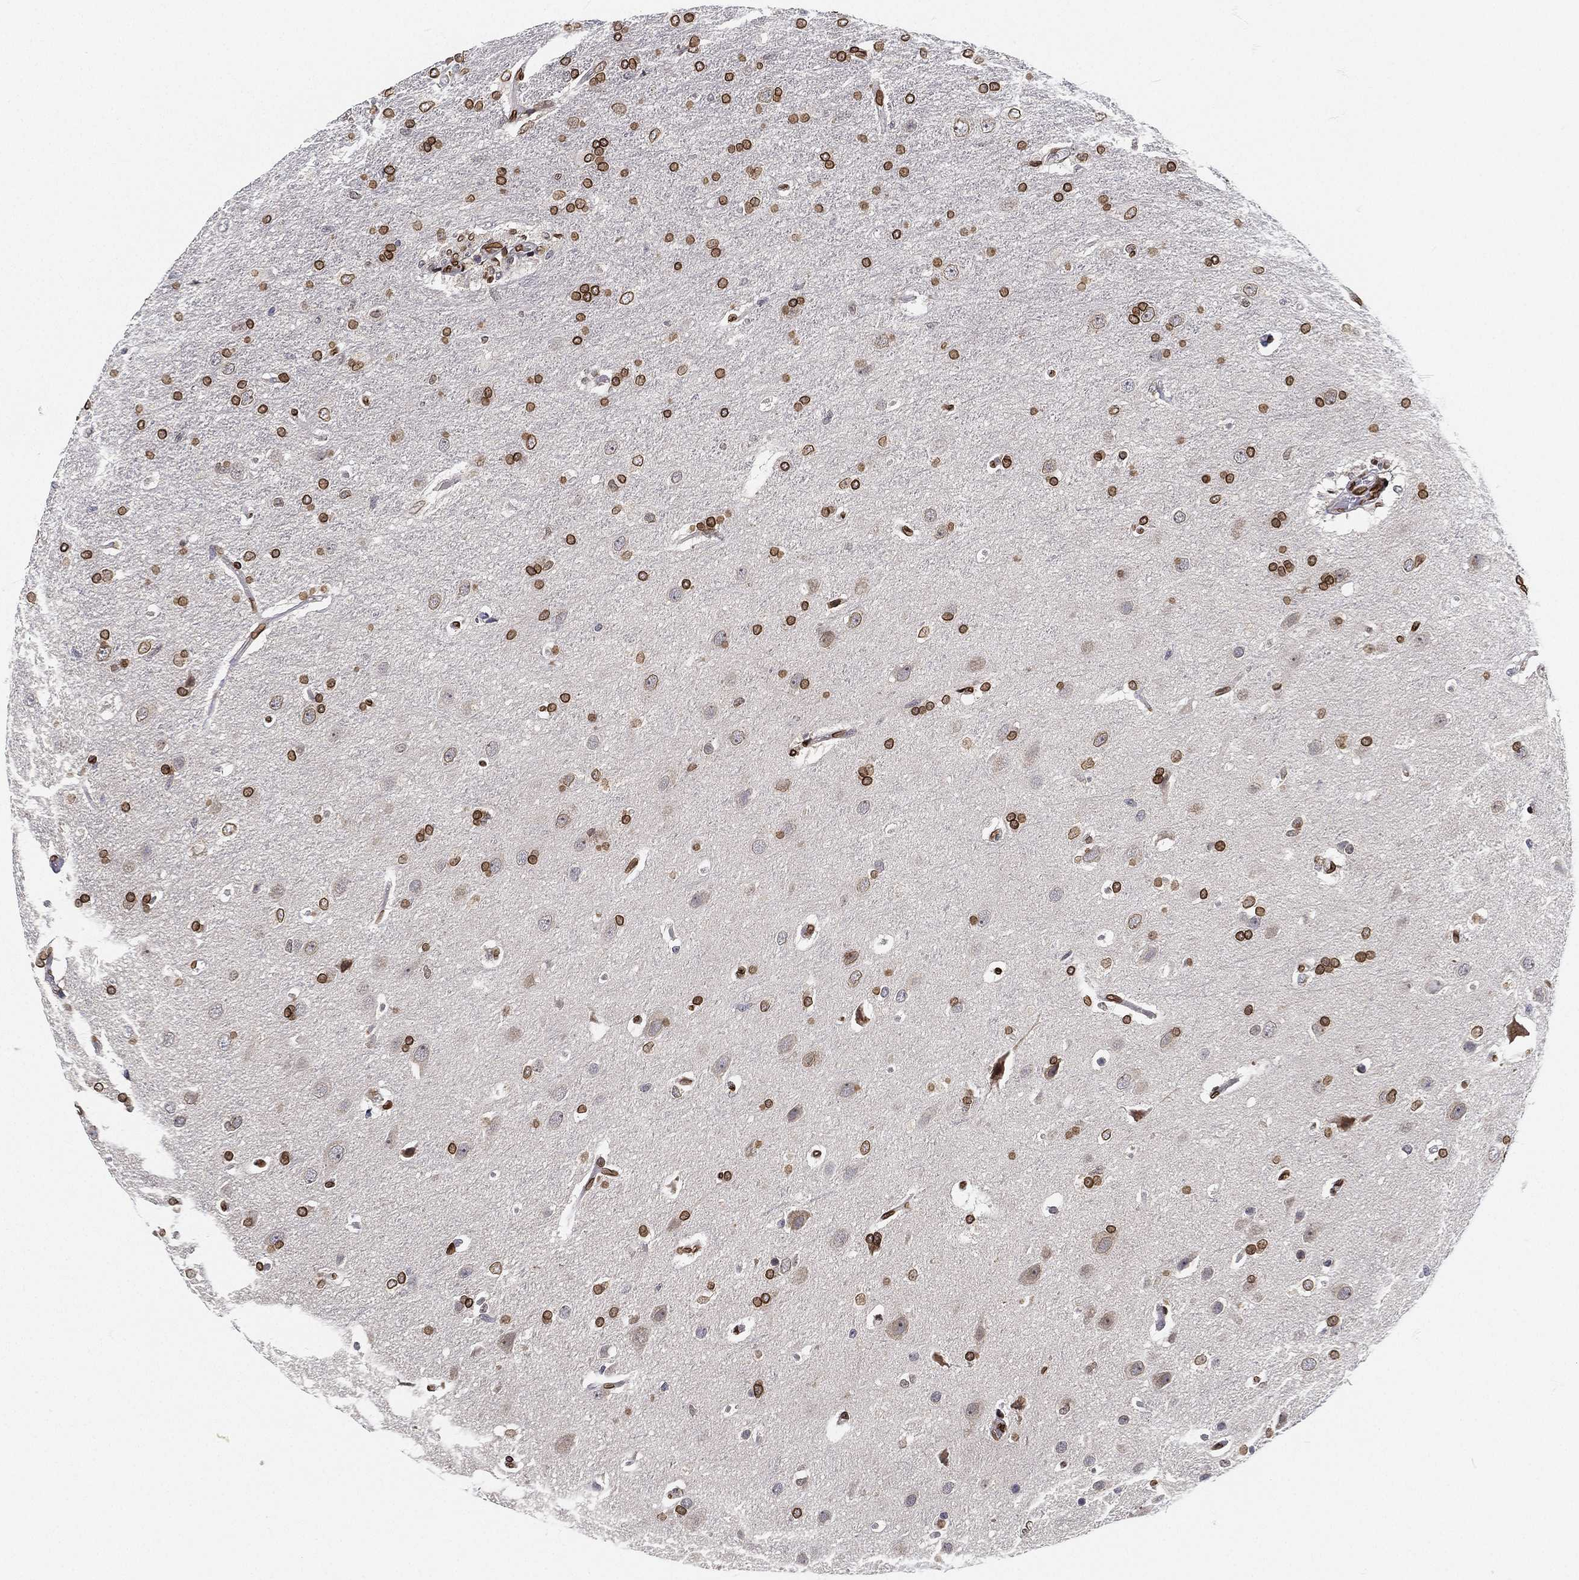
{"staining": {"intensity": "strong", "quantity": ">75%", "location": "cytoplasmic/membranous,nuclear"}, "tissue": "glioma", "cell_type": "Tumor cells", "image_type": "cancer", "snomed": [{"axis": "morphology", "description": "Glioma, malignant, High grade"}, {"axis": "topography", "description": "Brain"}], "caption": "Glioma stained with a protein marker exhibits strong staining in tumor cells.", "gene": "PALB2", "patient": {"sex": "male", "age": 68}}